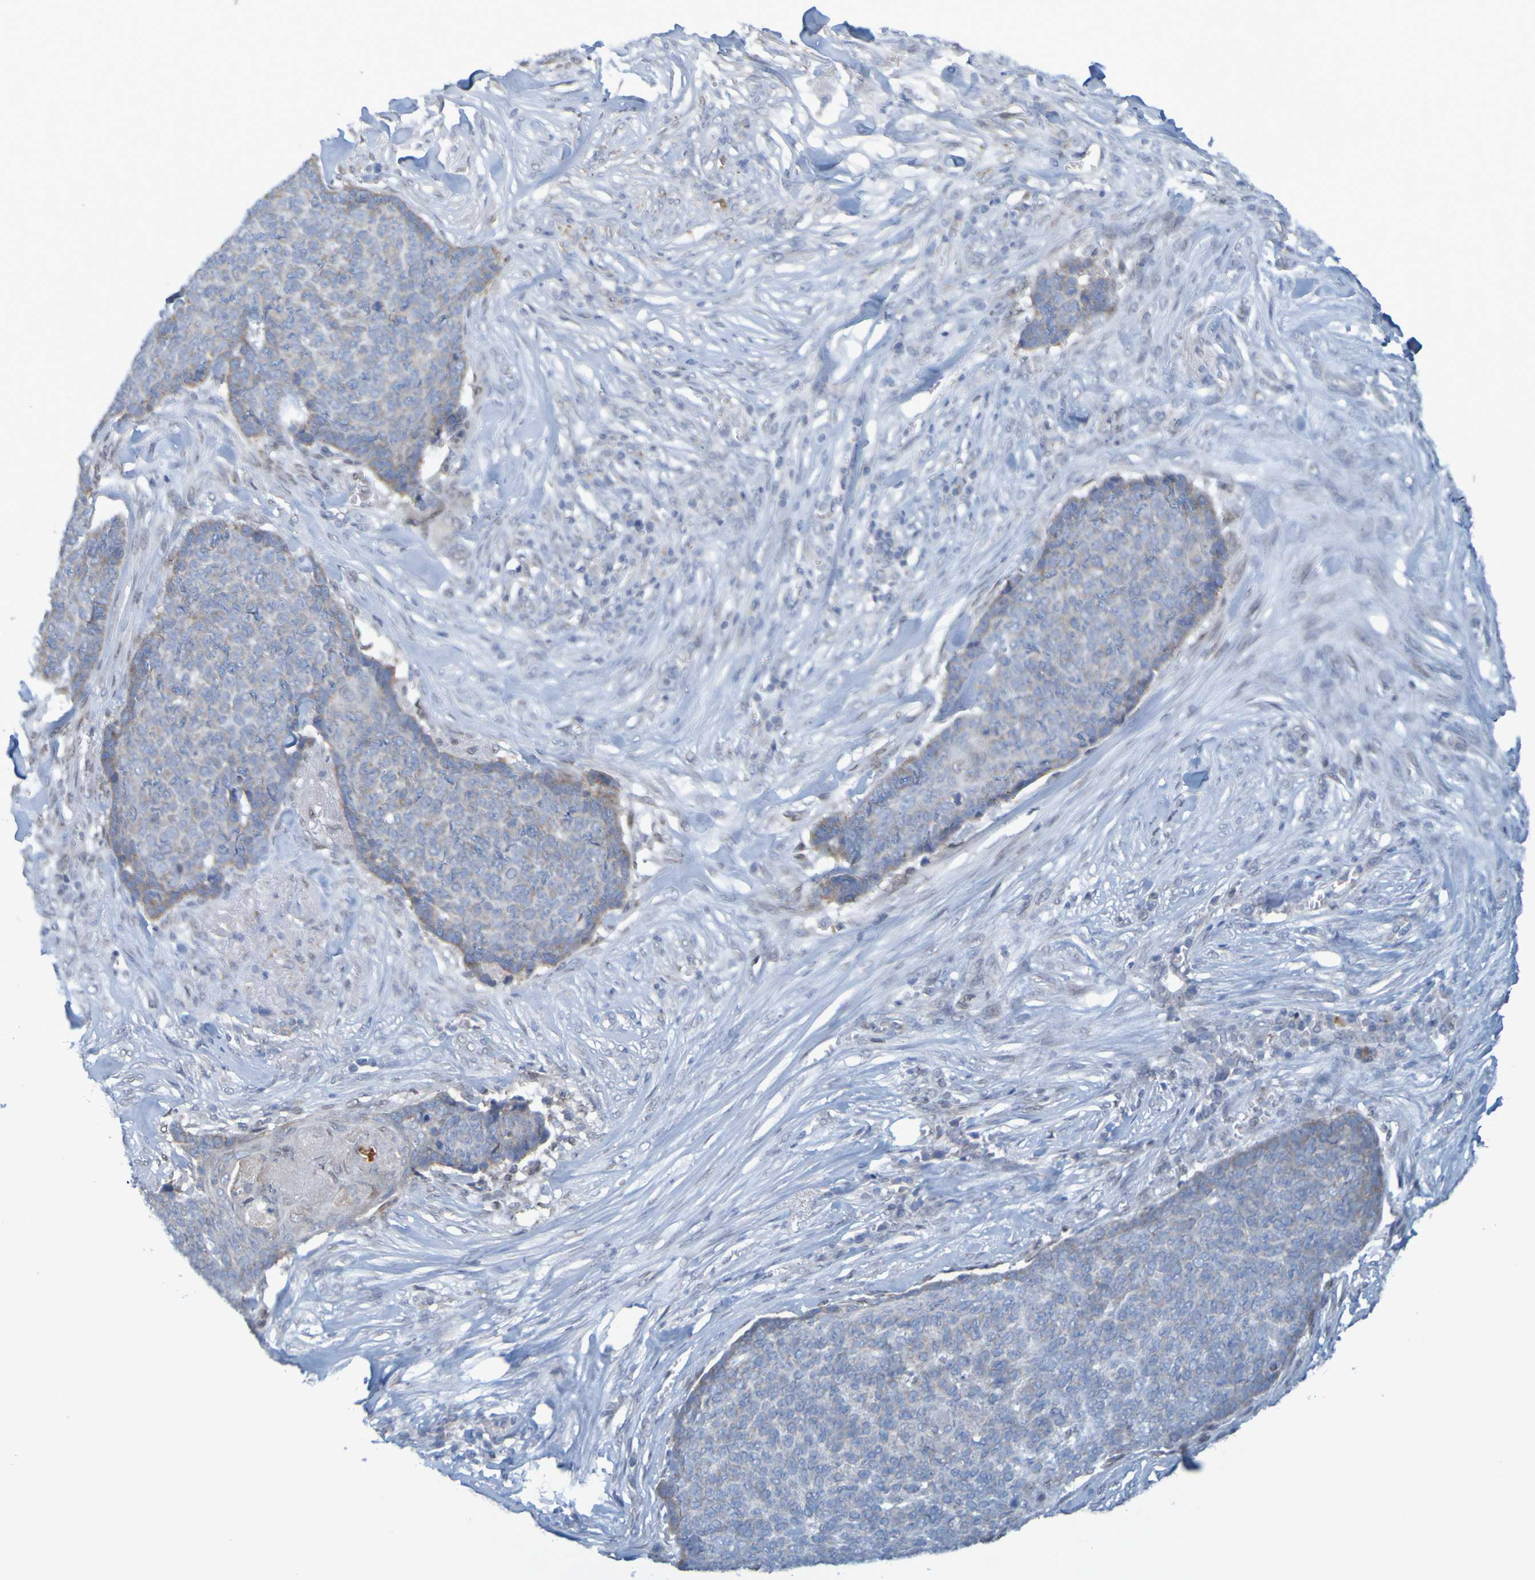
{"staining": {"intensity": "weak", "quantity": "<25%", "location": "cytoplasmic/membranous"}, "tissue": "skin cancer", "cell_type": "Tumor cells", "image_type": "cancer", "snomed": [{"axis": "morphology", "description": "Basal cell carcinoma"}, {"axis": "topography", "description": "Skin"}], "caption": "DAB (3,3'-diaminobenzidine) immunohistochemical staining of skin cancer (basal cell carcinoma) reveals no significant expression in tumor cells.", "gene": "MAG", "patient": {"sex": "male", "age": 84}}